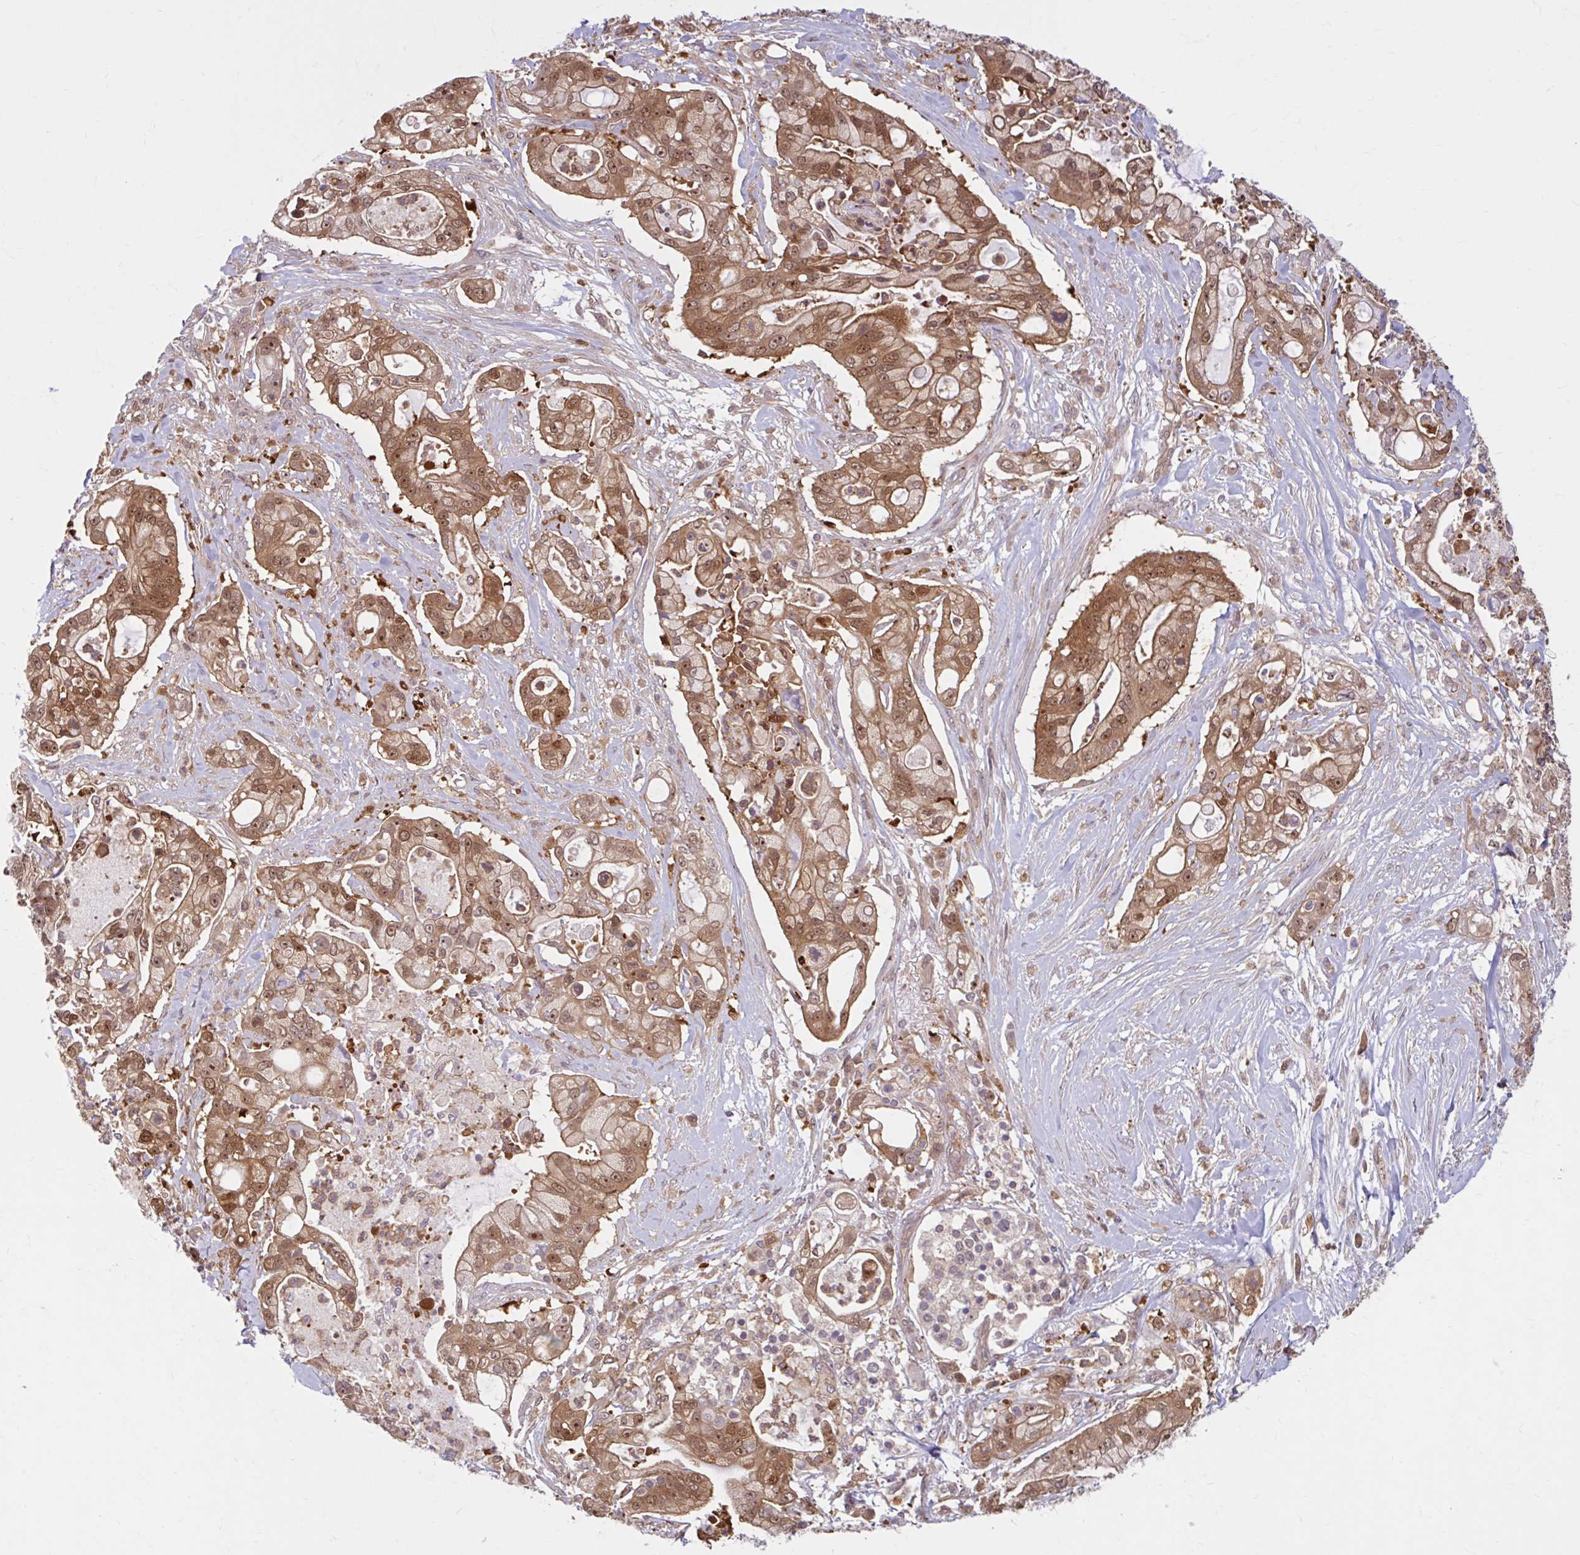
{"staining": {"intensity": "moderate", "quantity": ">75%", "location": "cytoplasmic/membranous,nuclear"}, "tissue": "pancreatic cancer", "cell_type": "Tumor cells", "image_type": "cancer", "snomed": [{"axis": "morphology", "description": "Adenocarcinoma, NOS"}, {"axis": "topography", "description": "Pancreas"}], "caption": "Tumor cells exhibit medium levels of moderate cytoplasmic/membranous and nuclear staining in approximately >75% of cells in pancreatic cancer.", "gene": "HMBS", "patient": {"sex": "female", "age": 69}}